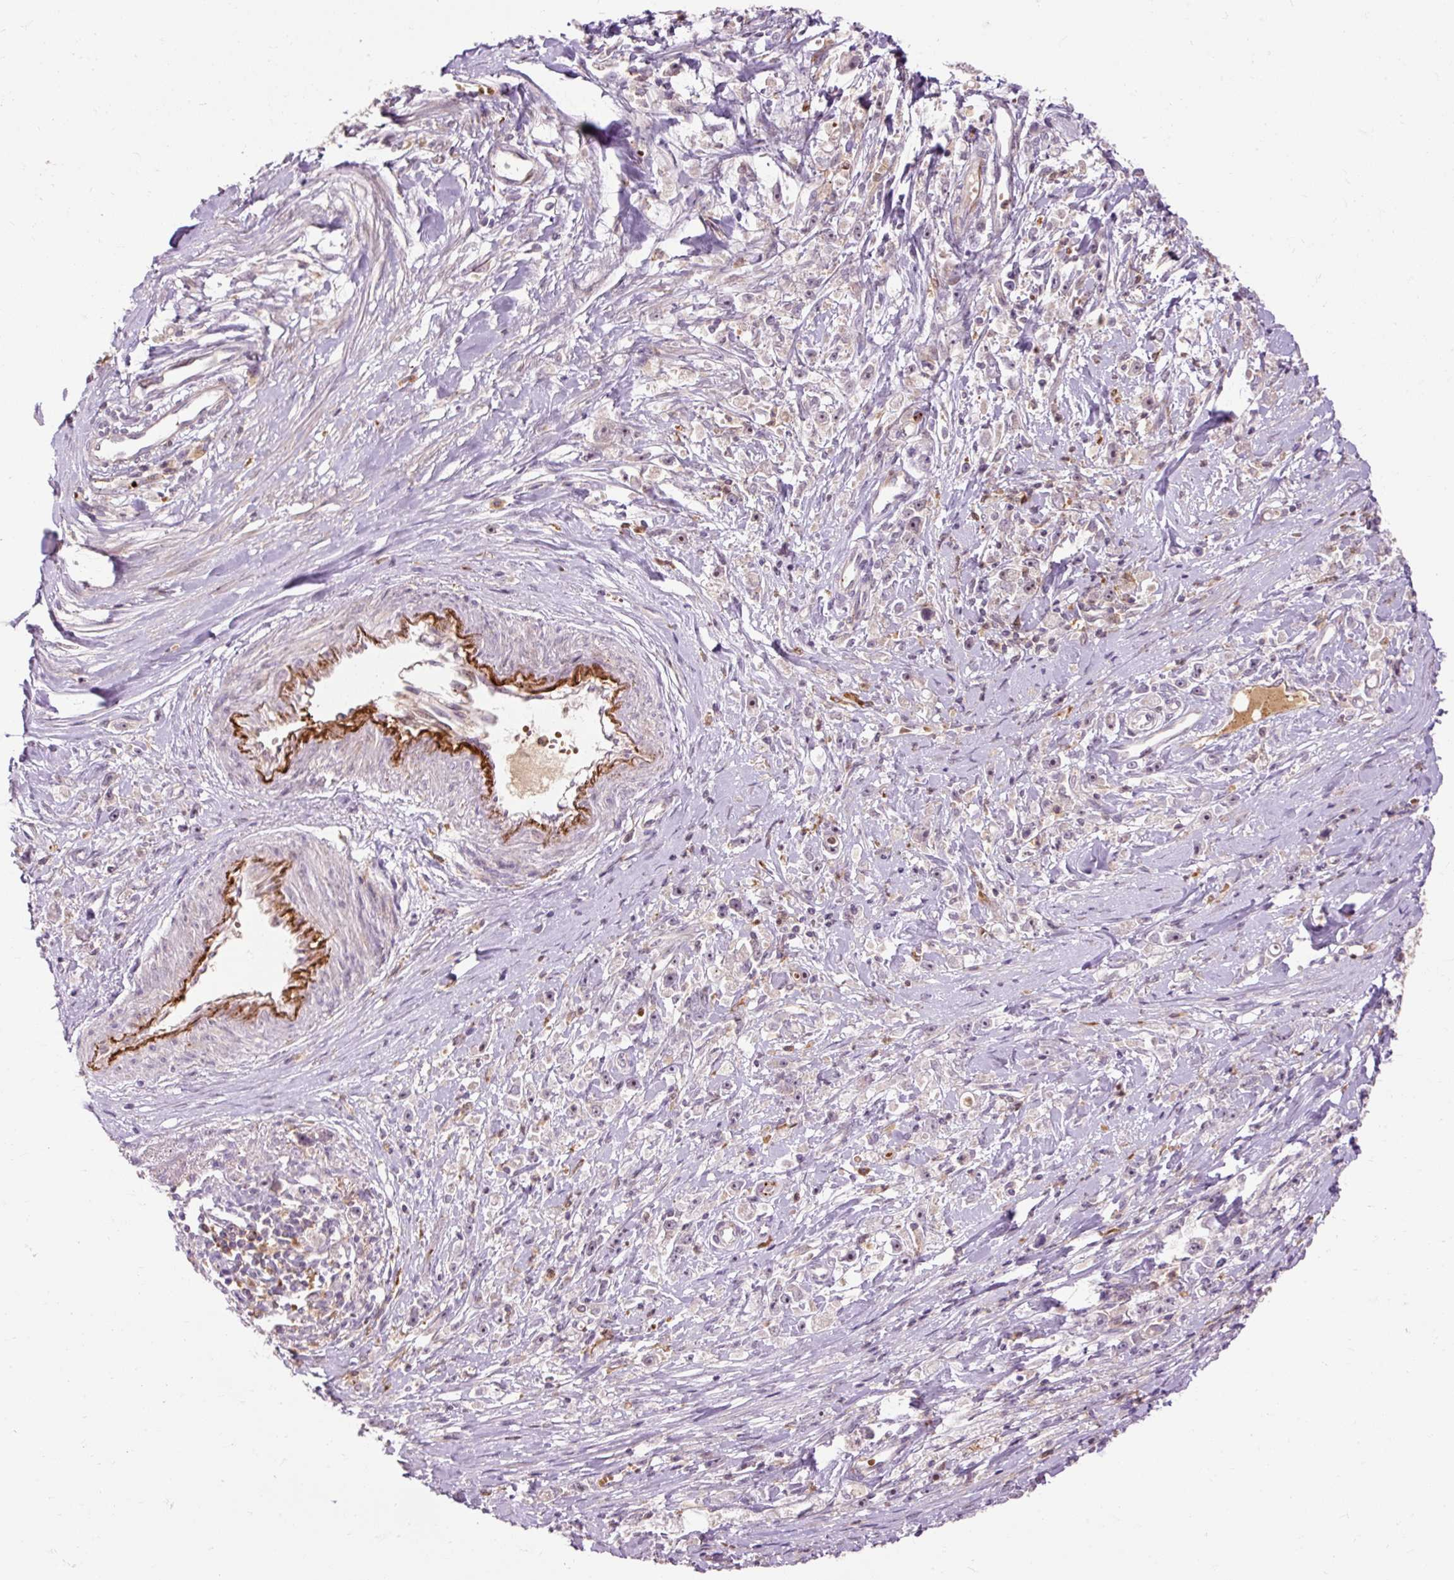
{"staining": {"intensity": "negative", "quantity": "none", "location": "none"}, "tissue": "stomach cancer", "cell_type": "Tumor cells", "image_type": "cancer", "snomed": [{"axis": "morphology", "description": "Adenocarcinoma, NOS"}, {"axis": "topography", "description": "Stomach"}], "caption": "High magnification brightfield microscopy of stomach cancer stained with DAB (brown) and counterstained with hematoxylin (blue): tumor cells show no significant staining. Nuclei are stained in blue.", "gene": "CEBPZ", "patient": {"sex": "female", "age": 59}}